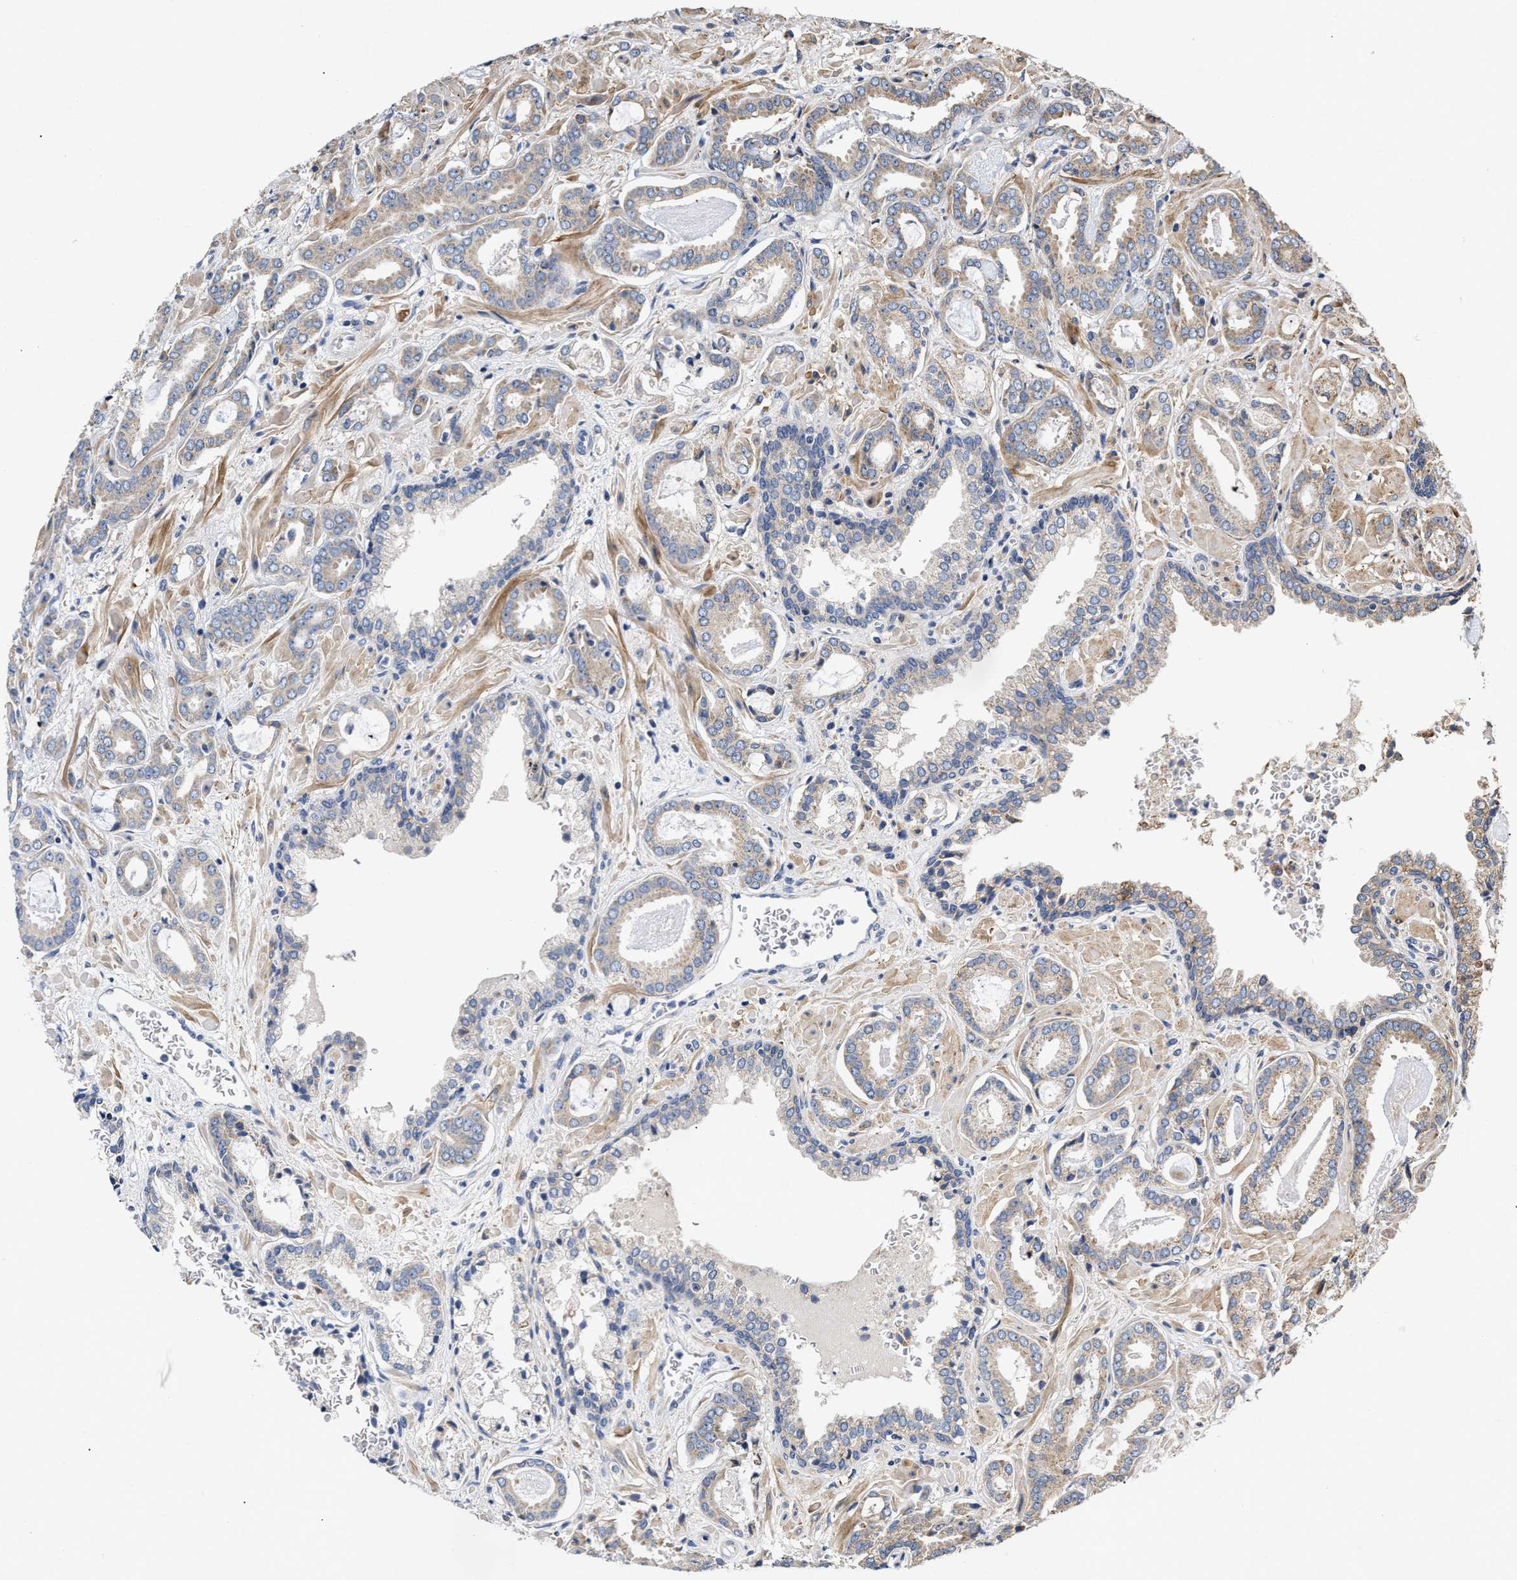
{"staining": {"intensity": "weak", "quantity": "<25%", "location": "cytoplasmic/membranous"}, "tissue": "prostate cancer", "cell_type": "Tumor cells", "image_type": "cancer", "snomed": [{"axis": "morphology", "description": "Adenocarcinoma, Low grade"}, {"axis": "topography", "description": "Prostate"}], "caption": "Tumor cells are negative for protein expression in human adenocarcinoma (low-grade) (prostate).", "gene": "MALSU1", "patient": {"sex": "male", "age": 53}}